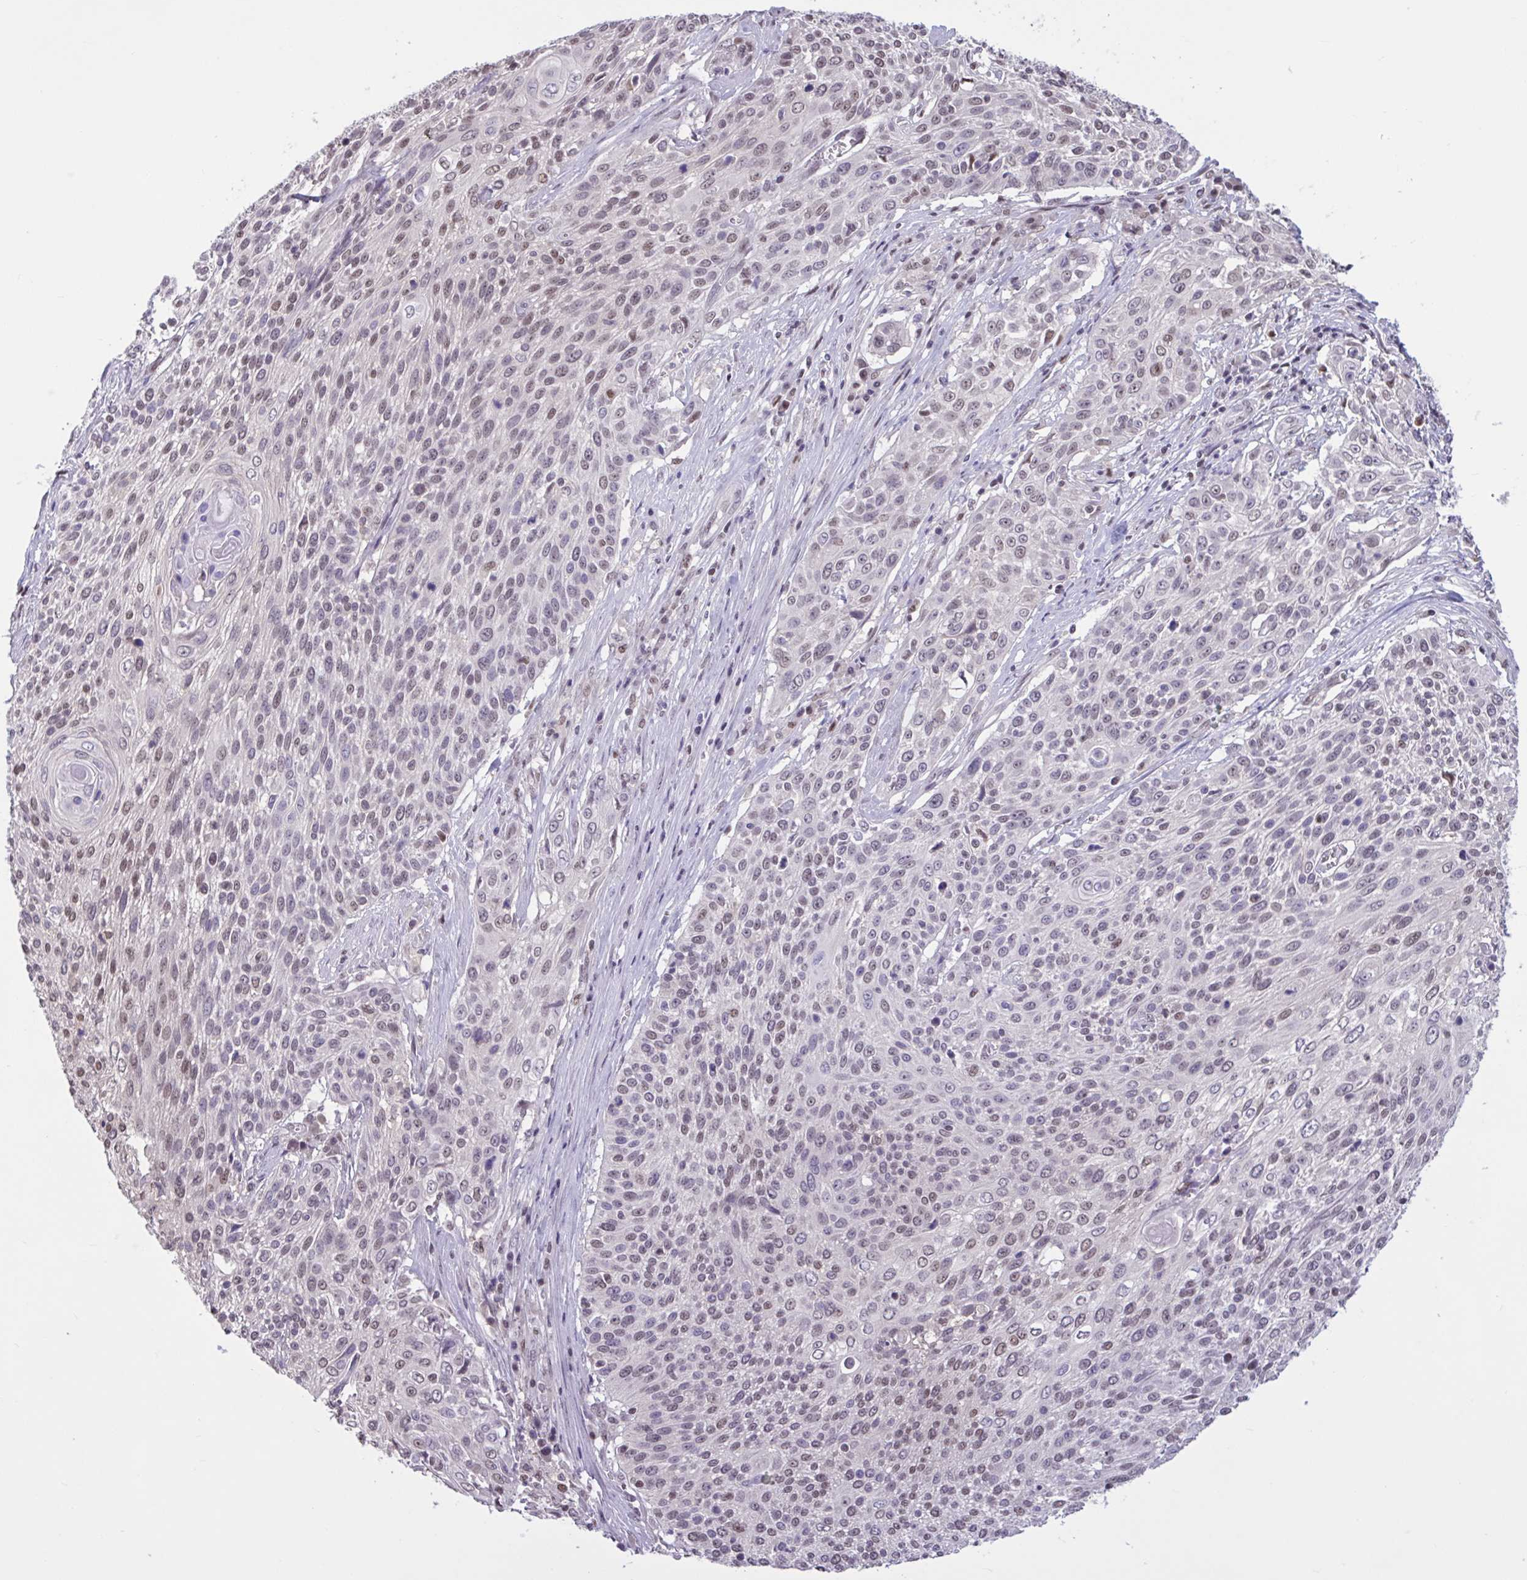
{"staining": {"intensity": "weak", "quantity": ">75%", "location": "nuclear"}, "tissue": "cervical cancer", "cell_type": "Tumor cells", "image_type": "cancer", "snomed": [{"axis": "morphology", "description": "Squamous cell carcinoma, NOS"}, {"axis": "topography", "description": "Cervix"}], "caption": "Immunohistochemical staining of cervical squamous cell carcinoma exhibits low levels of weak nuclear protein expression in approximately >75% of tumor cells. (Stains: DAB (3,3'-diaminobenzidine) in brown, nuclei in blue, Microscopy: brightfield microscopy at high magnification).", "gene": "RBL1", "patient": {"sex": "female", "age": 31}}